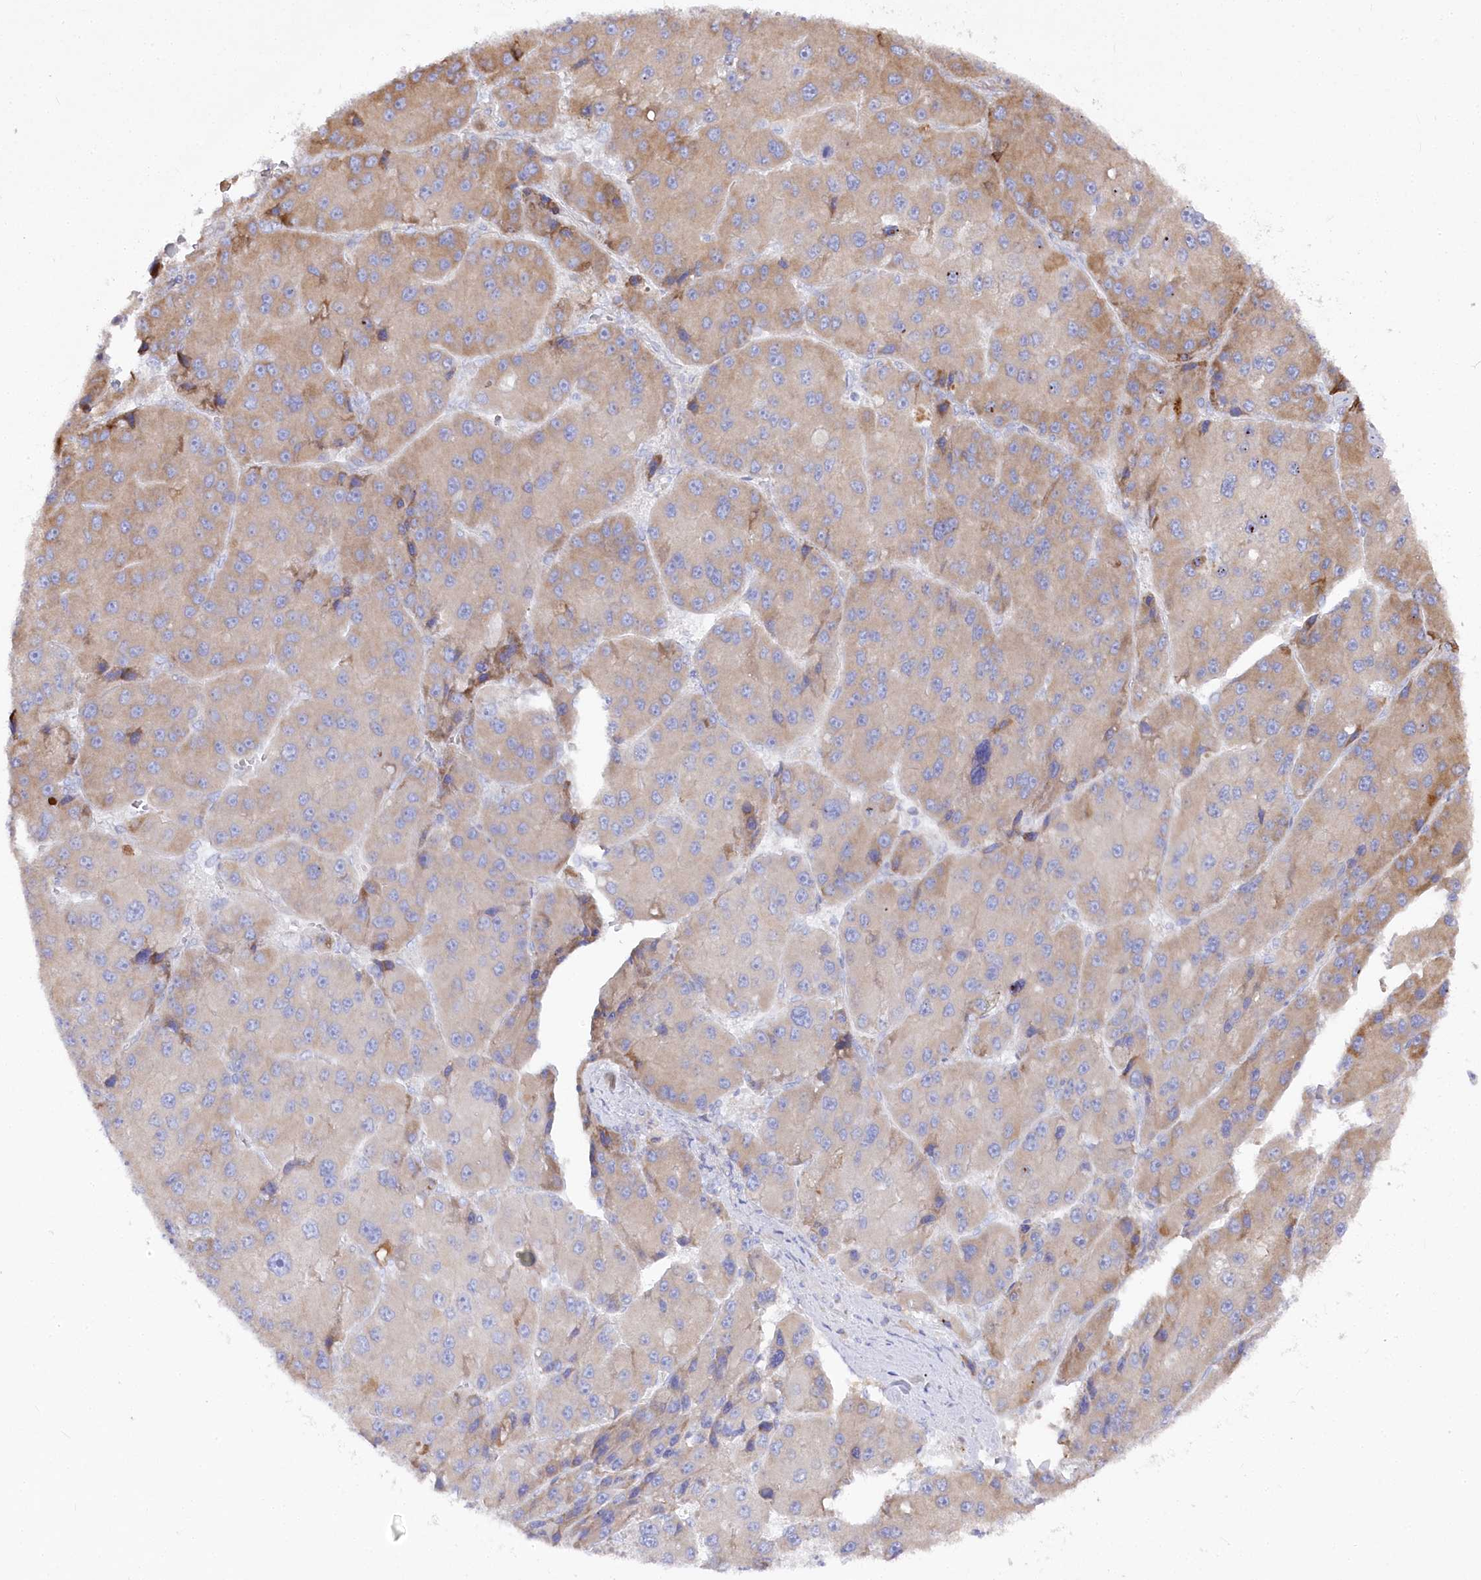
{"staining": {"intensity": "weak", "quantity": ">75%", "location": "cytoplasmic/membranous"}, "tissue": "liver cancer", "cell_type": "Tumor cells", "image_type": "cancer", "snomed": [{"axis": "morphology", "description": "Carcinoma, Hepatocellular, NOS"}, {"axis": "topography", "description": "Liver"}], "caption": "Liver cancer stained with DAB immunohistochemistry displays low levels of weak cytoplasmic/membranous expression in about >75% of tumor cells. The staining was performed using DAB, with brown indicating positive protein expression. Nuclei are stained blue with hematoxylin.", "gene": "POGLUT1", "patient": {"sex": "female", "age": 73}}